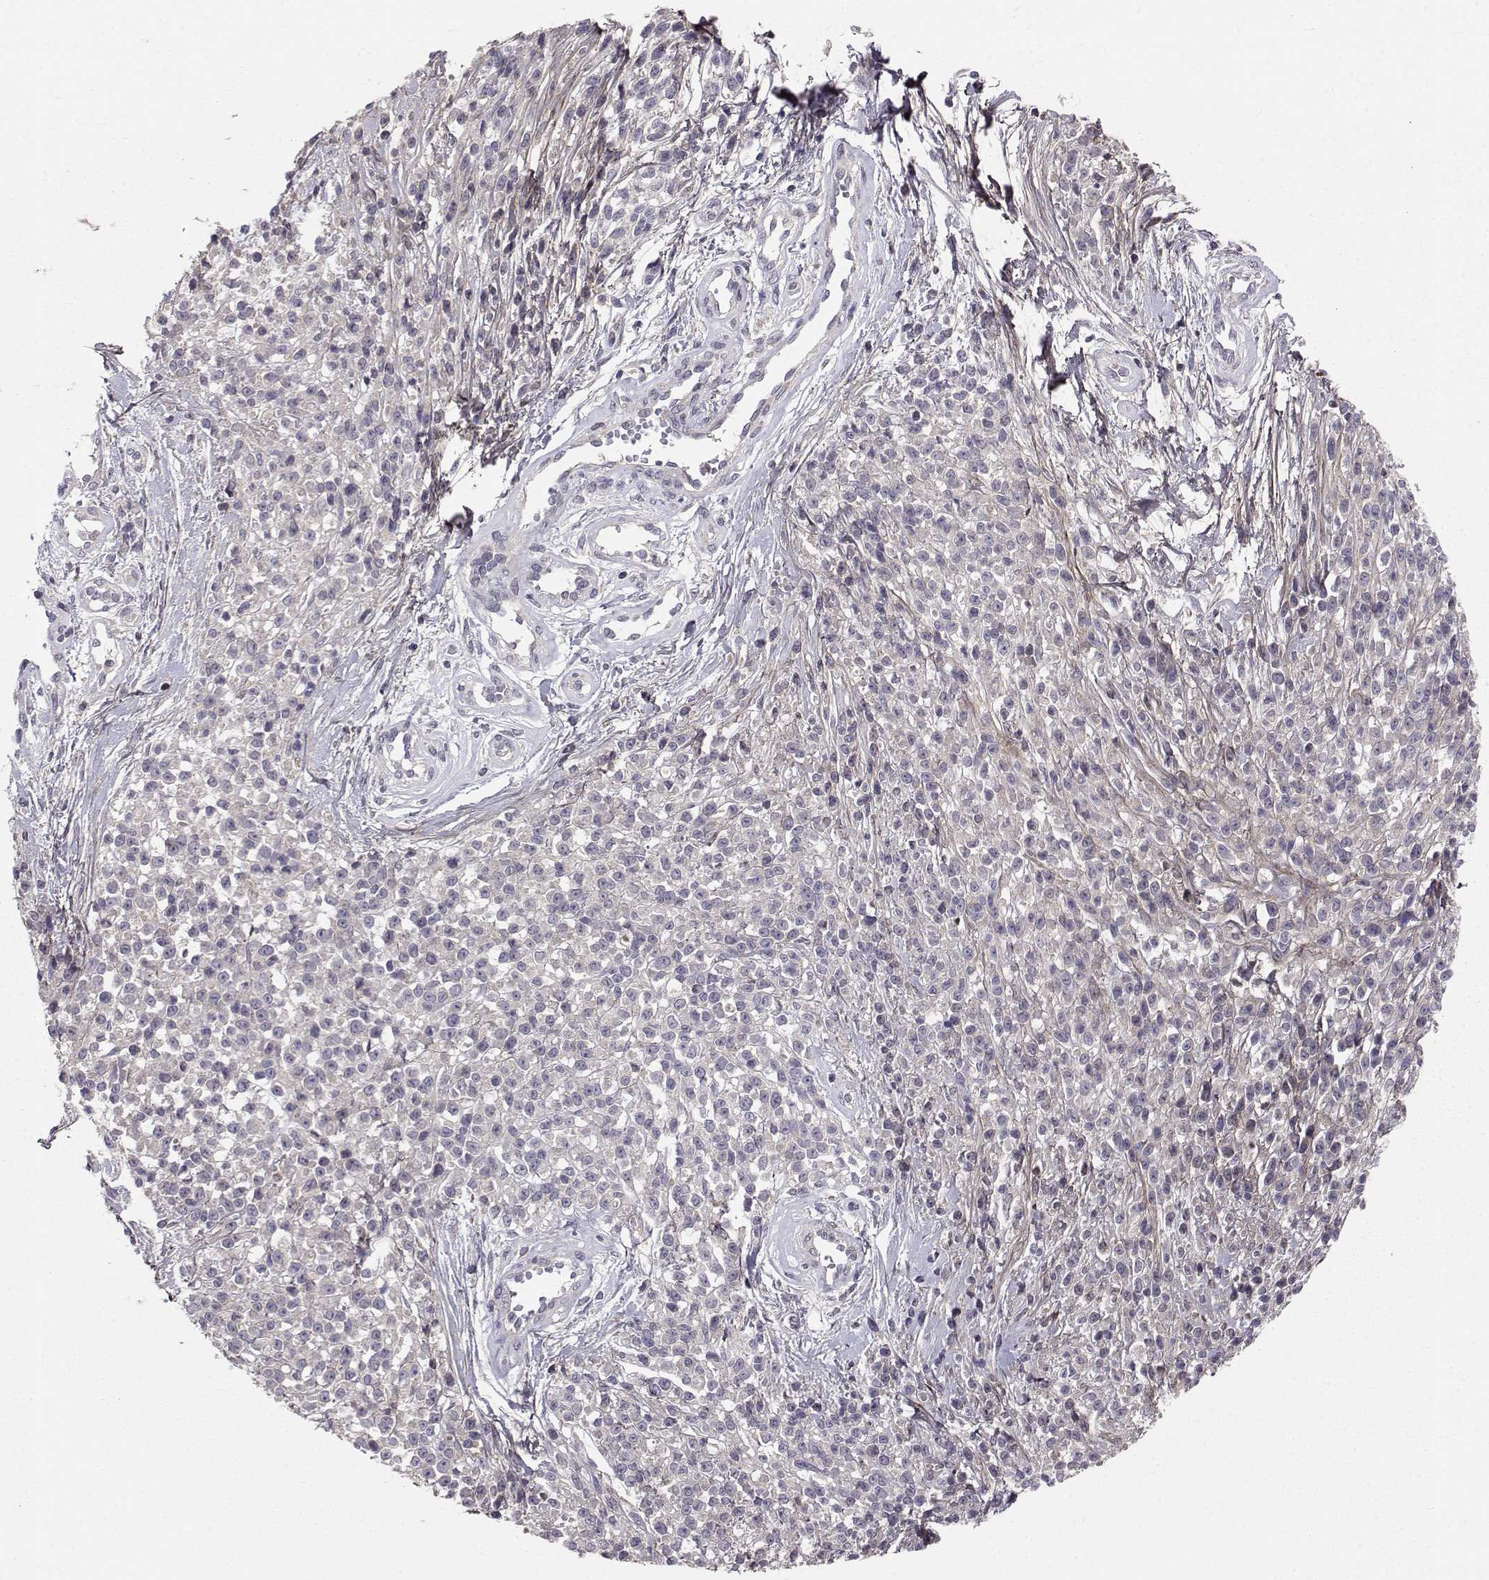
{"staining": {"intensity": "negative", "quantity": "none", "location": "none"}, "tissue": "melanoma", "cell_type": "Tumor cells", "image_type": "cancer", "snomed": [{"axis": "morphology", "description": "Malignant melanoma, NOS"}, {"axis": "topography", "description": "Skin"}, {"axis": "topography", "description": "Skin of trunk"}], "caption": "An immunohistochemistry (IHC) photomicrograph of melanoma is shown. There is no staining in tumor cells of melanoma. (Immunohistochemistry (ihc), brightfield microscopy, high magnification).", "gene": "PEX5L", "patient": {"sex": "male", "age": 74}}